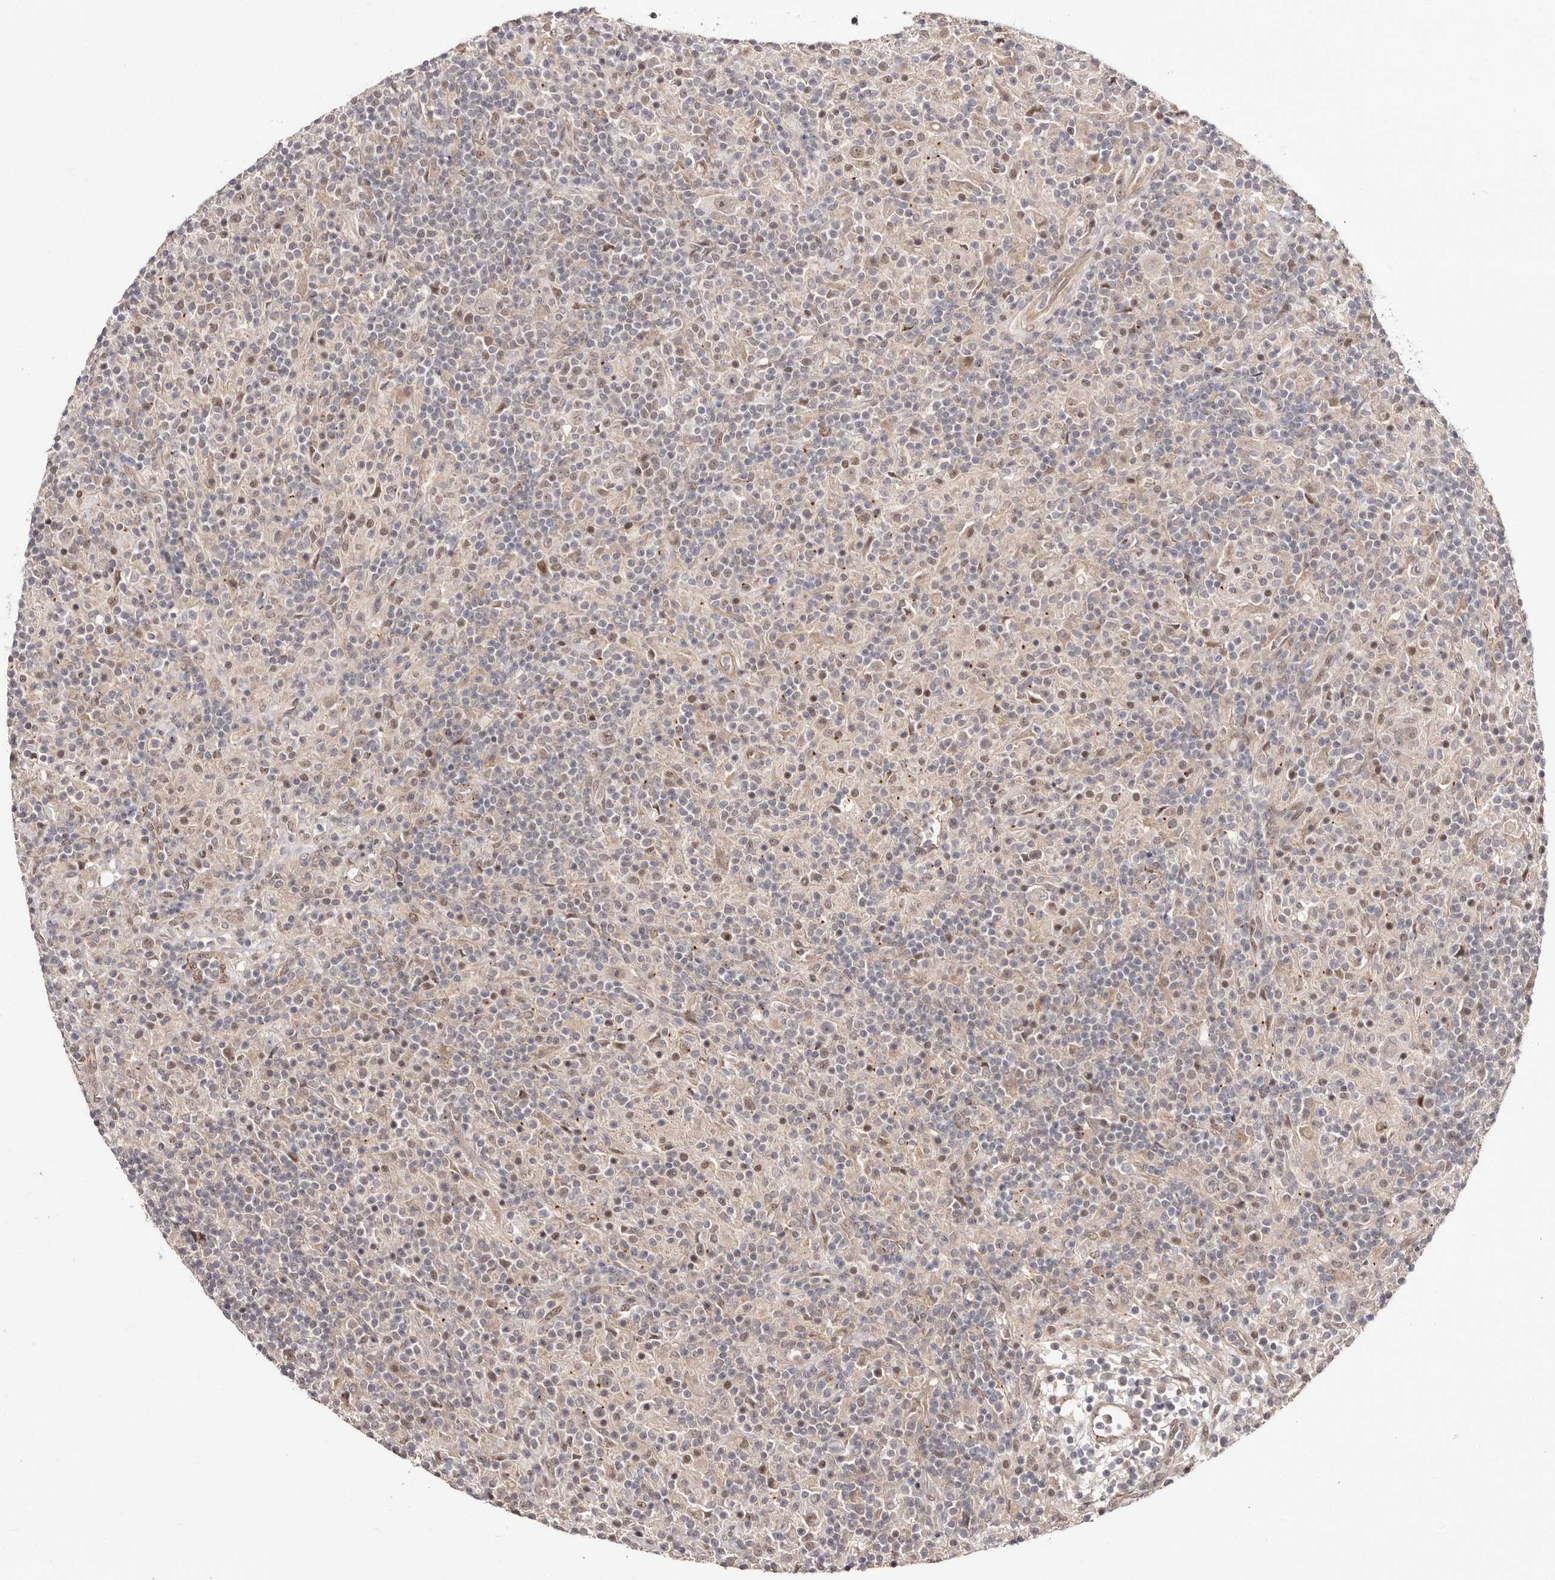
{"staining": {"intensity": "weak", "quantity": "25%-75%", "location": "nuclear"}, "tissue": "lymphoma", "cell_type": "Tumor cells", "image_type": "cancer", "snomed": [{"axis": "morphology", "description": "Hodgkin's disease, NOS"}, {"axis": "topography", "description": "Lymph node"}], "caption": "Protein positivity by IHC displays weak nuclear expression in approximately 25%-75% of tumor cells in lymphoma.", "gene": "EGR3", "patient": {"sex": "male", "age": 70}}